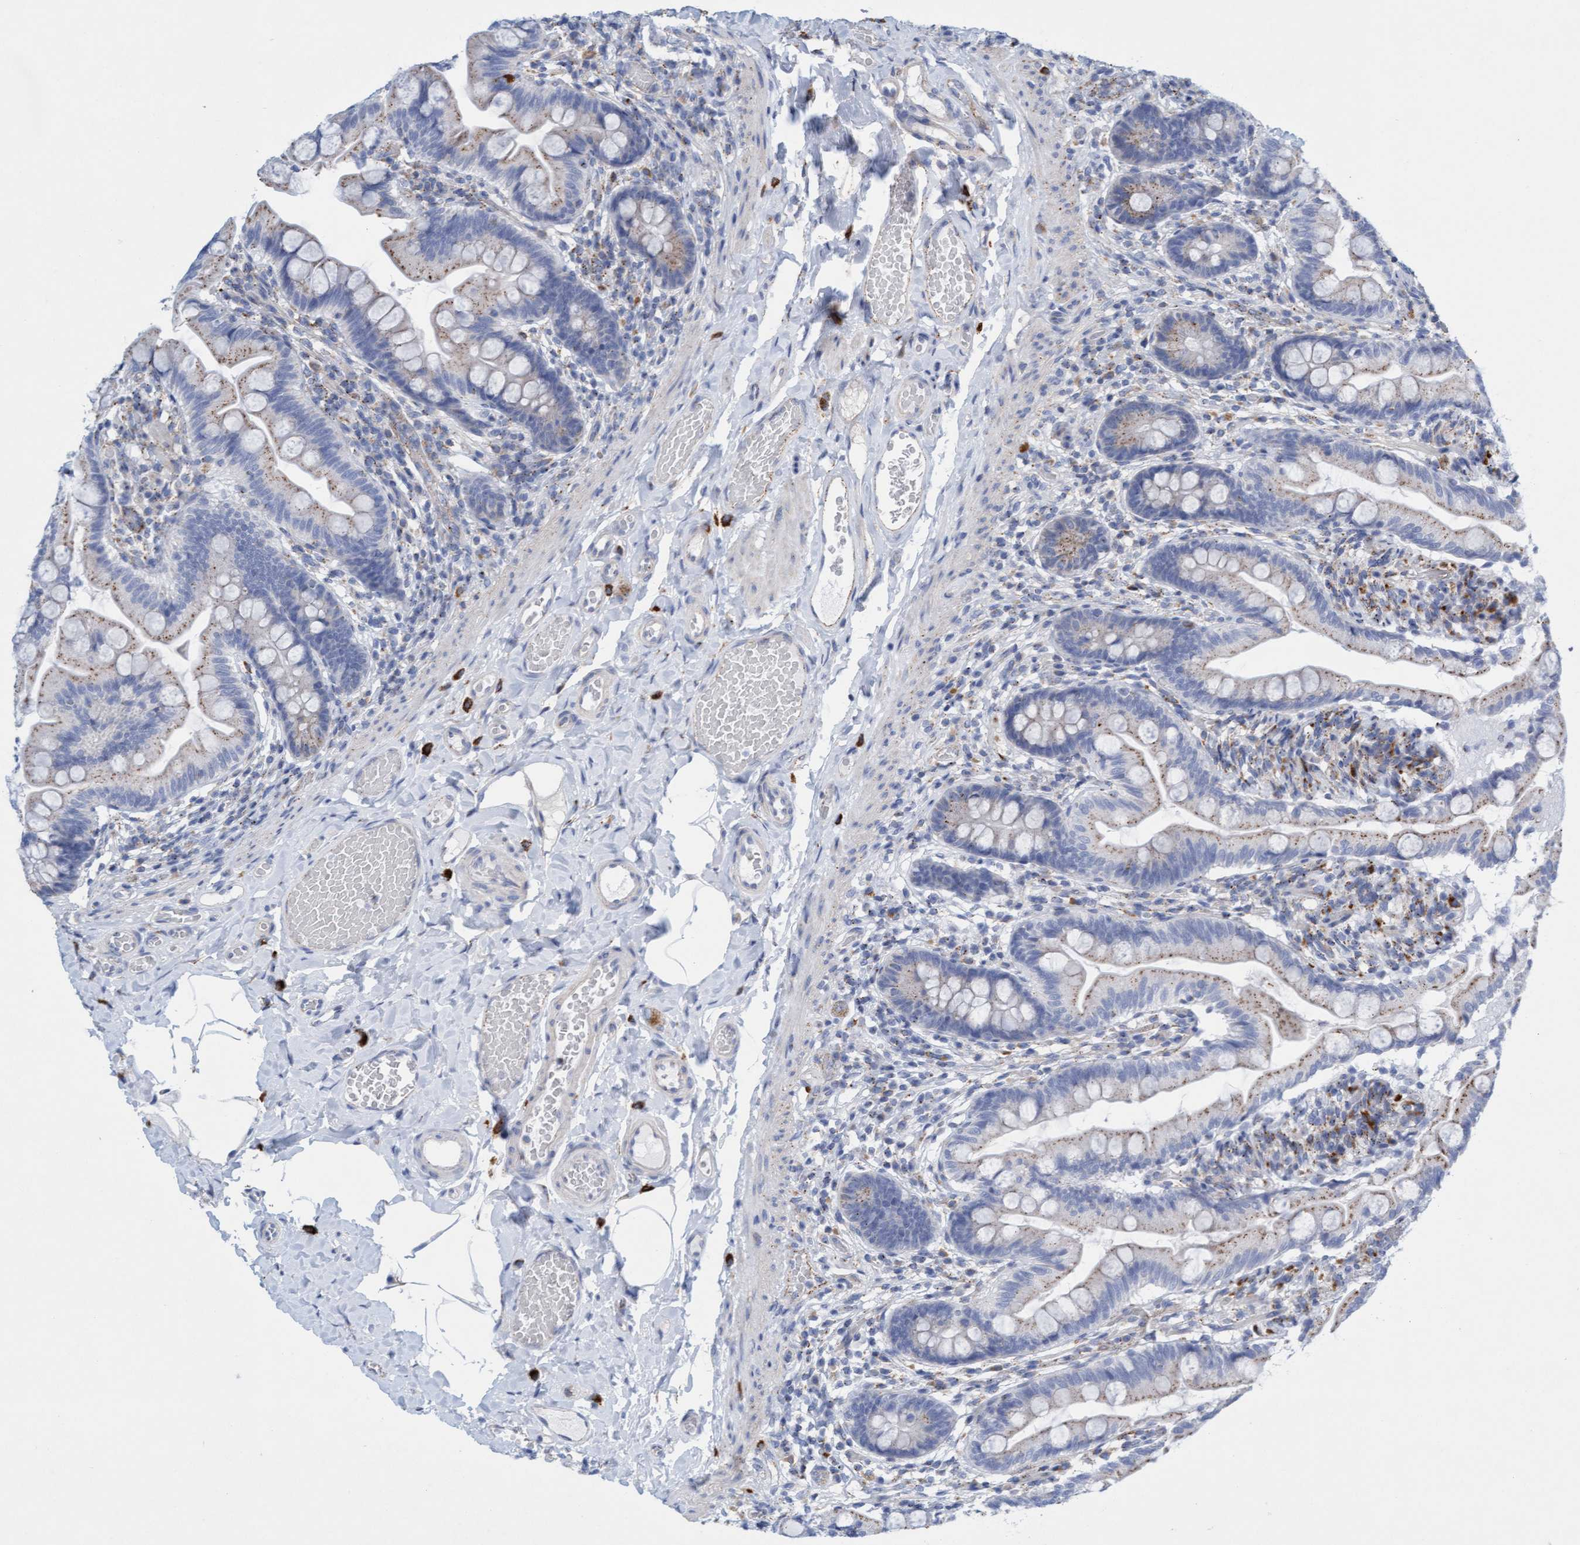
{"staining": {"intensity": "moderate", "quantity": "25%-75%", "location": "cytoplasmic/membranous"}, "tissue": "small intestine", "cell_type": "Glandular cells", "image_type": "normal", "snomed": [{"axis": "morphology", "description": "Normal tissue, NOS"}, {"axis": "topography", "description": "Small intestine"}], "caption": "Normal small intestine displays moderate cytoplasmic/membranous staining in approximately 25%-75% of glandular cells.", "gene": "SGSH", "patient": {"sex": "female", "age": 56}}